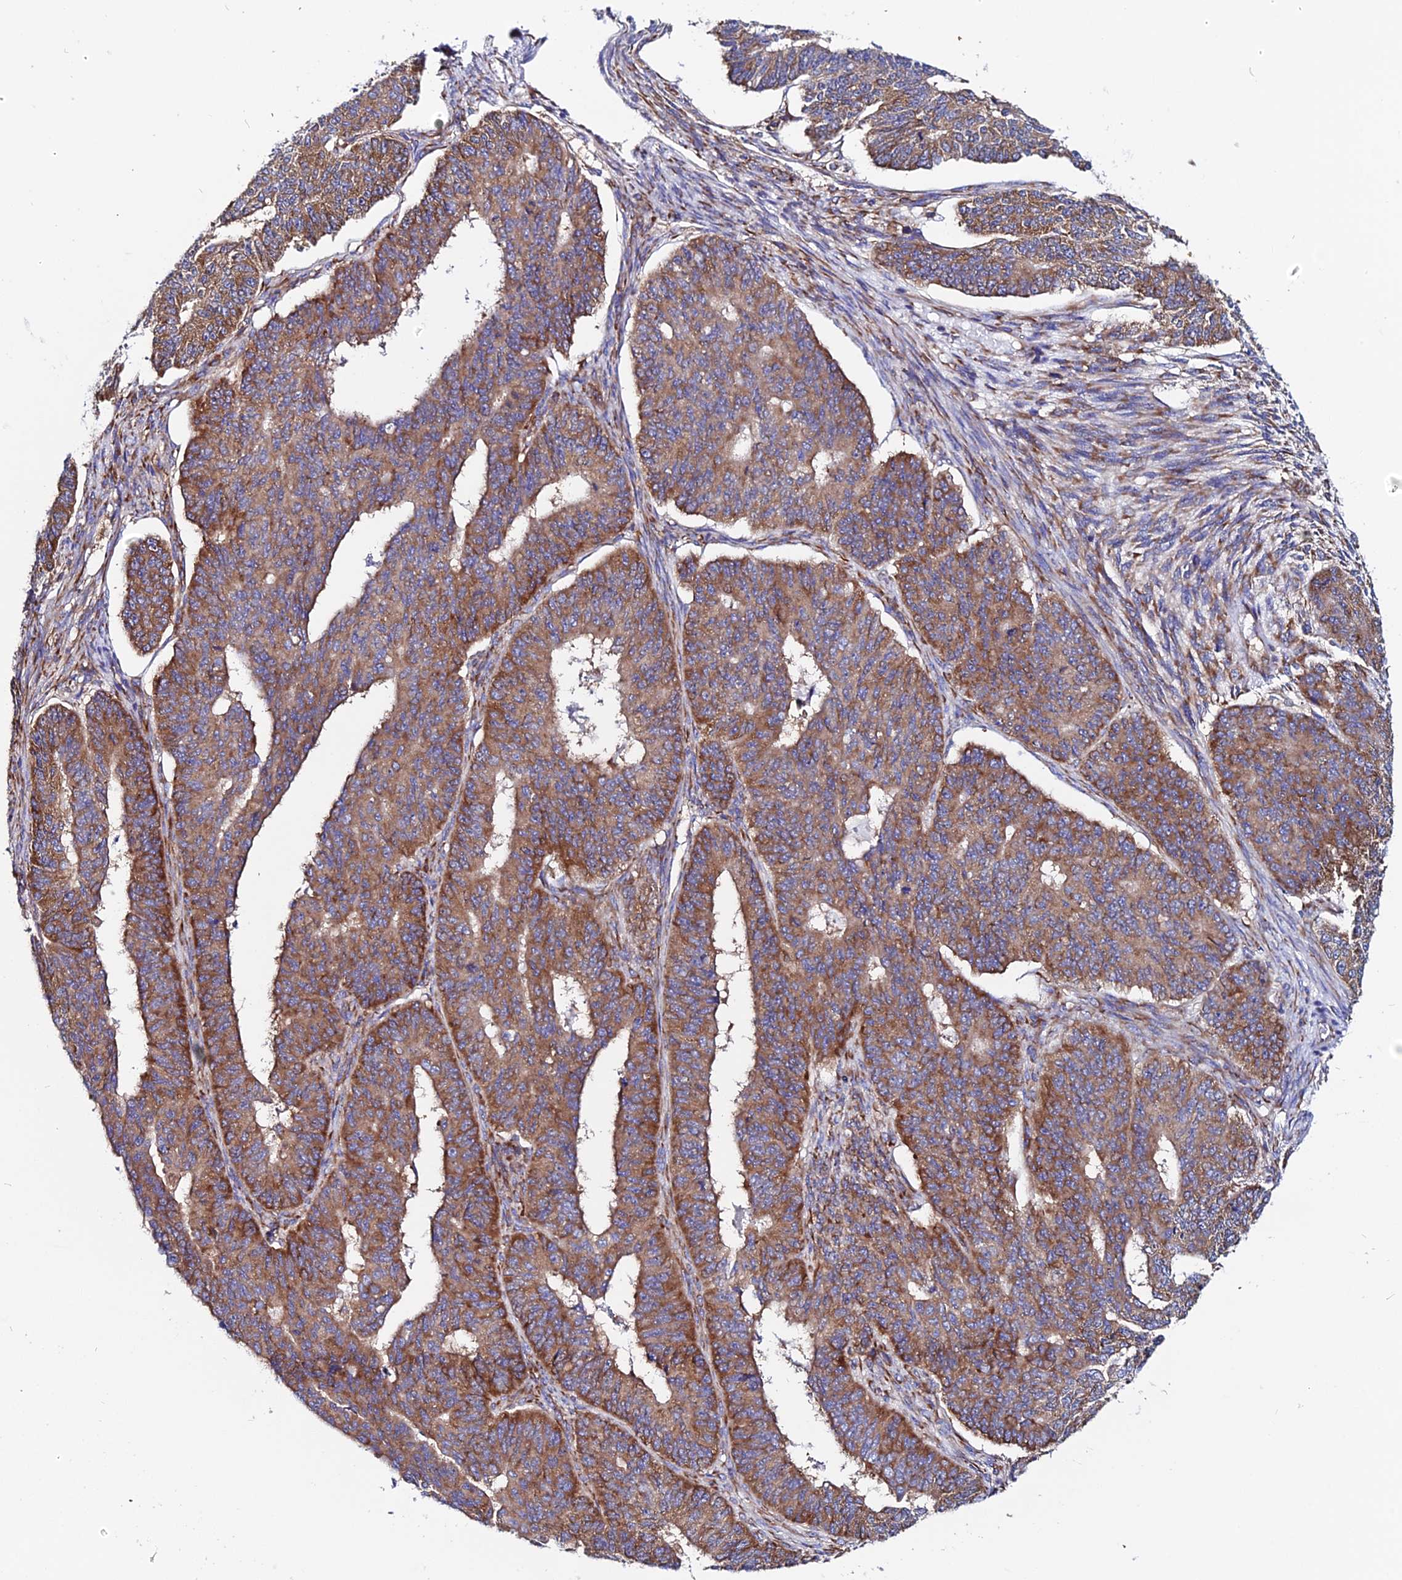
{"staining": {"intensity": "moderate", "quantity": ">75%", "location": "cytoplasmic/membranous"}, "tissue": "endometrial cancer", "cell_type": "Tumor cells", "image_type": "cancer", "snomed": [{"axis": "morphology", "description": "Adenocarcinoma, NOS"}, {"axis": "topography", "description": "Endometrium"}], "caption": "A brown stain shows moderate cytoplasmic/membranous expression of a protein in adenocarcinoma (endometrial) tumor cells.", "gene": "EEF1G", "patient": {"sex": "female", "age": 32}}